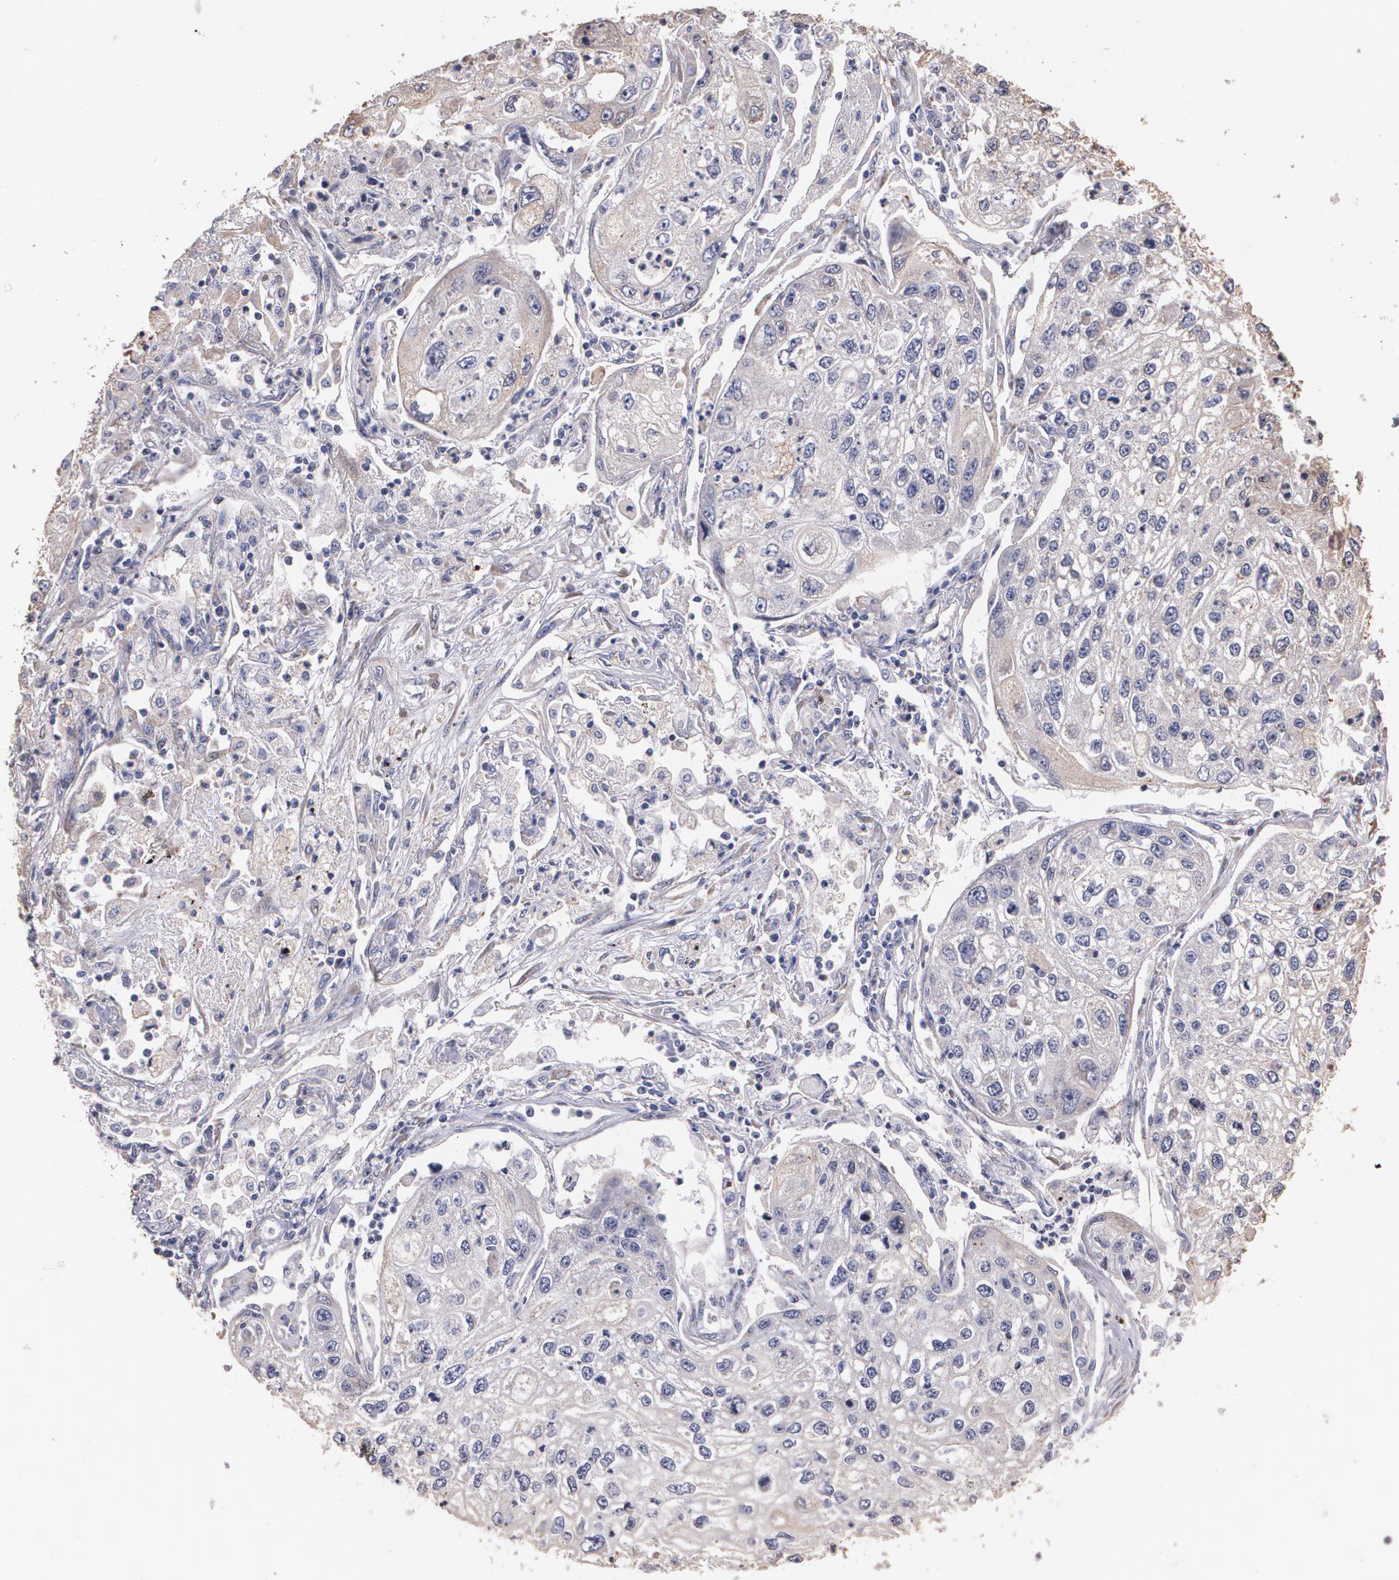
{"staining": {"intensity": "weak", "quantity": "<25%", "location": "cytoplasmic/membranous"}, "tissue": "lung cancer", "cell_type": "Tumor cells", "image_type": "cancer", "snomed": [{"axis": "morphology", "description": "Squamous cell carcinoma, NOS"}, {"axis": "topography", "description": "Lung"}], "caption": "This histopathology image is of lung squamous cell carcinoma stained with IHC to label a protein in brown with the nuclei are counter-stained blue. There is no expression in tumor cells.", "gene": "ATF3", "patient": {"sex": "male", "age": 75}}